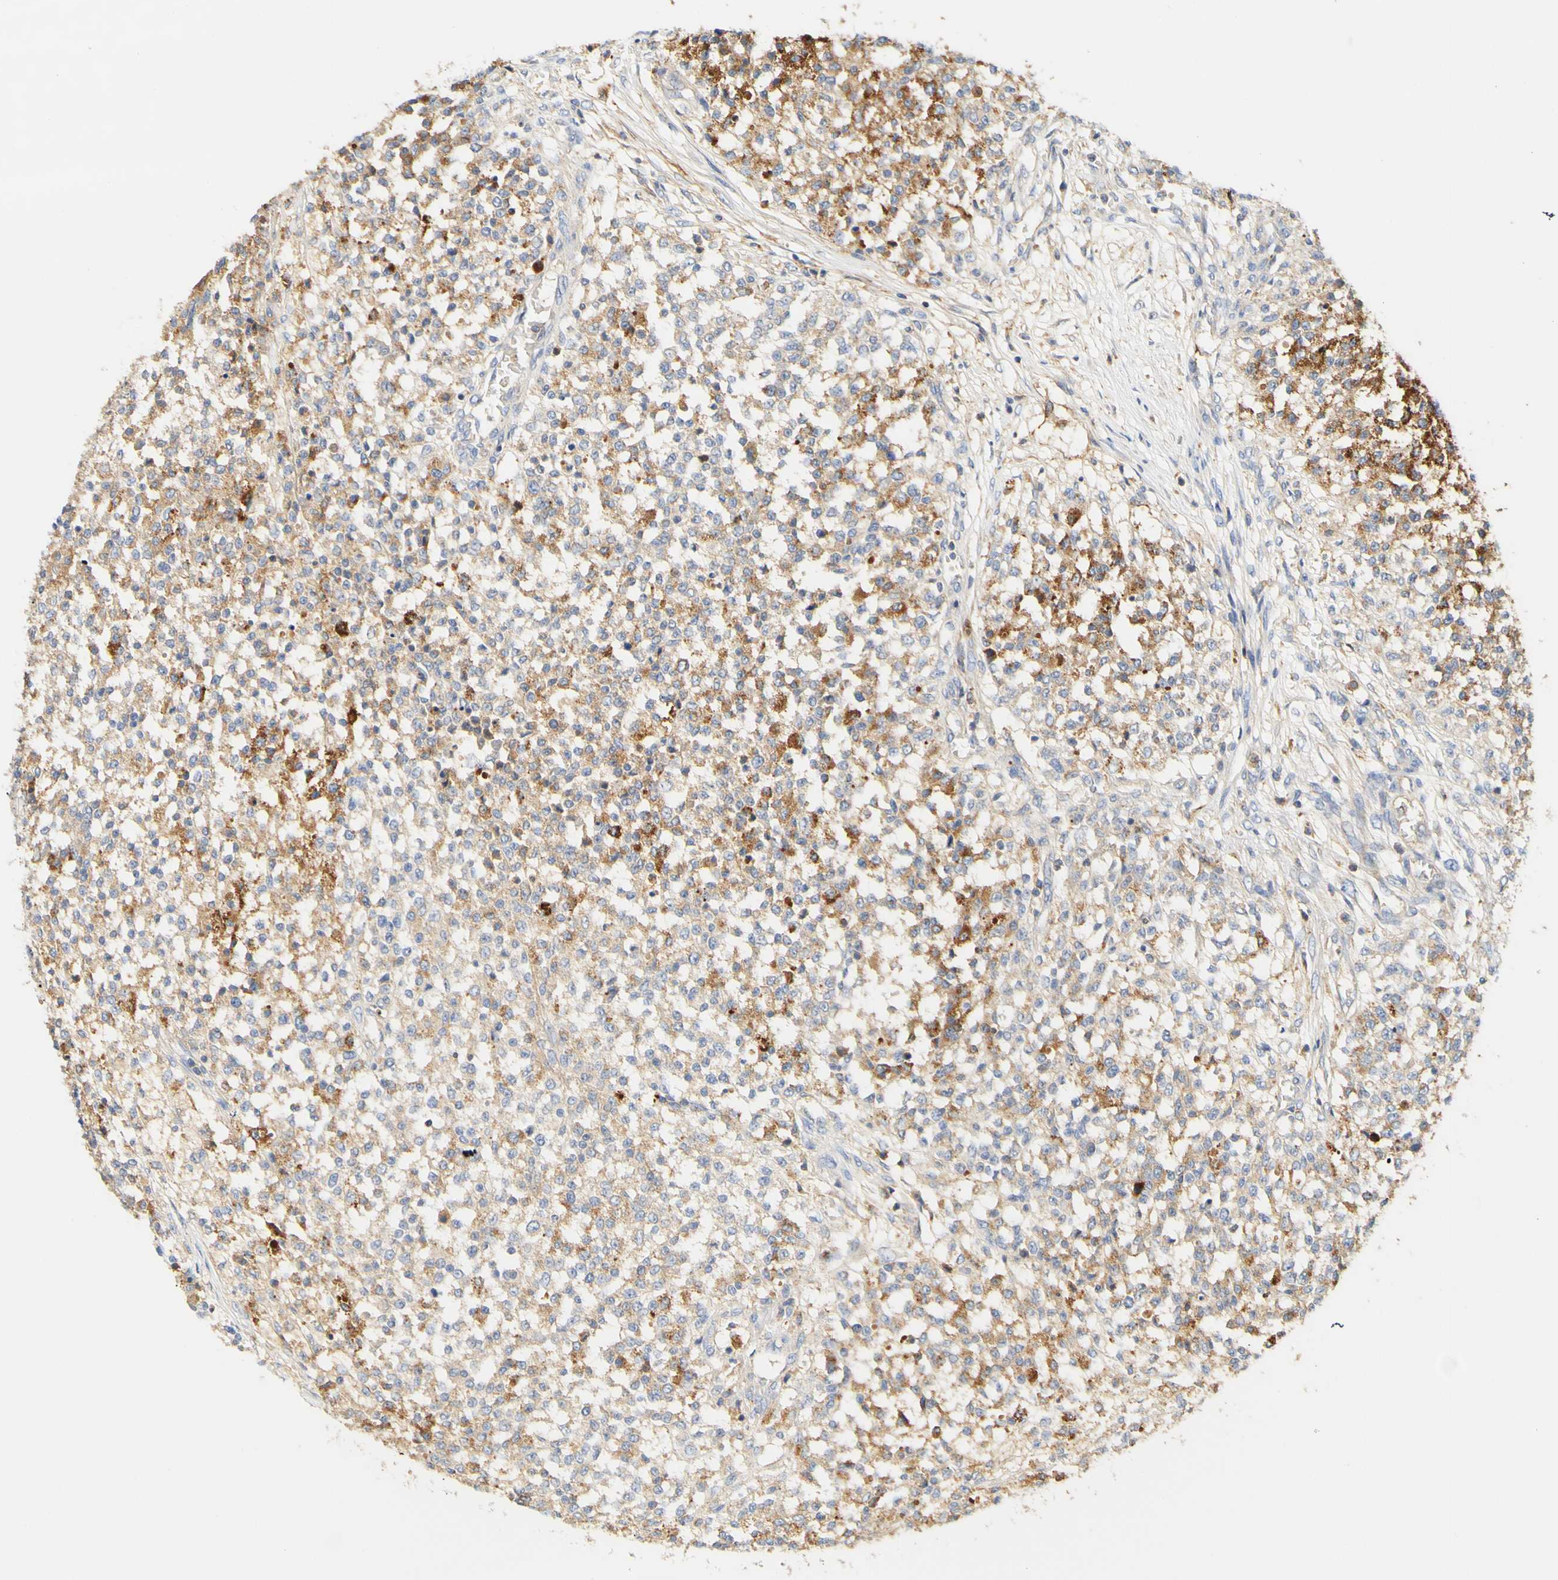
{"staining": {"intensity": "moderate", "quantity": ">75%", "location": "cytoplasmic/membranous"}, "tissue": "testis cancer", "cell_type": "Tumor cells", "image_type": "cancer", "snomed": [{"axis": "morphology", "description": "Seminoma, NOS"}, {"axis": "topography", "description": "Testis"}], "caption": "Human testis cancer (seminoma) stained for a protein (brown) exhibits moderate cytoplasmic/membranous positive expression in about >75% of tumor cells.", "gene": "PCDH7", "patient": {"sex": "male", "age": 59}}